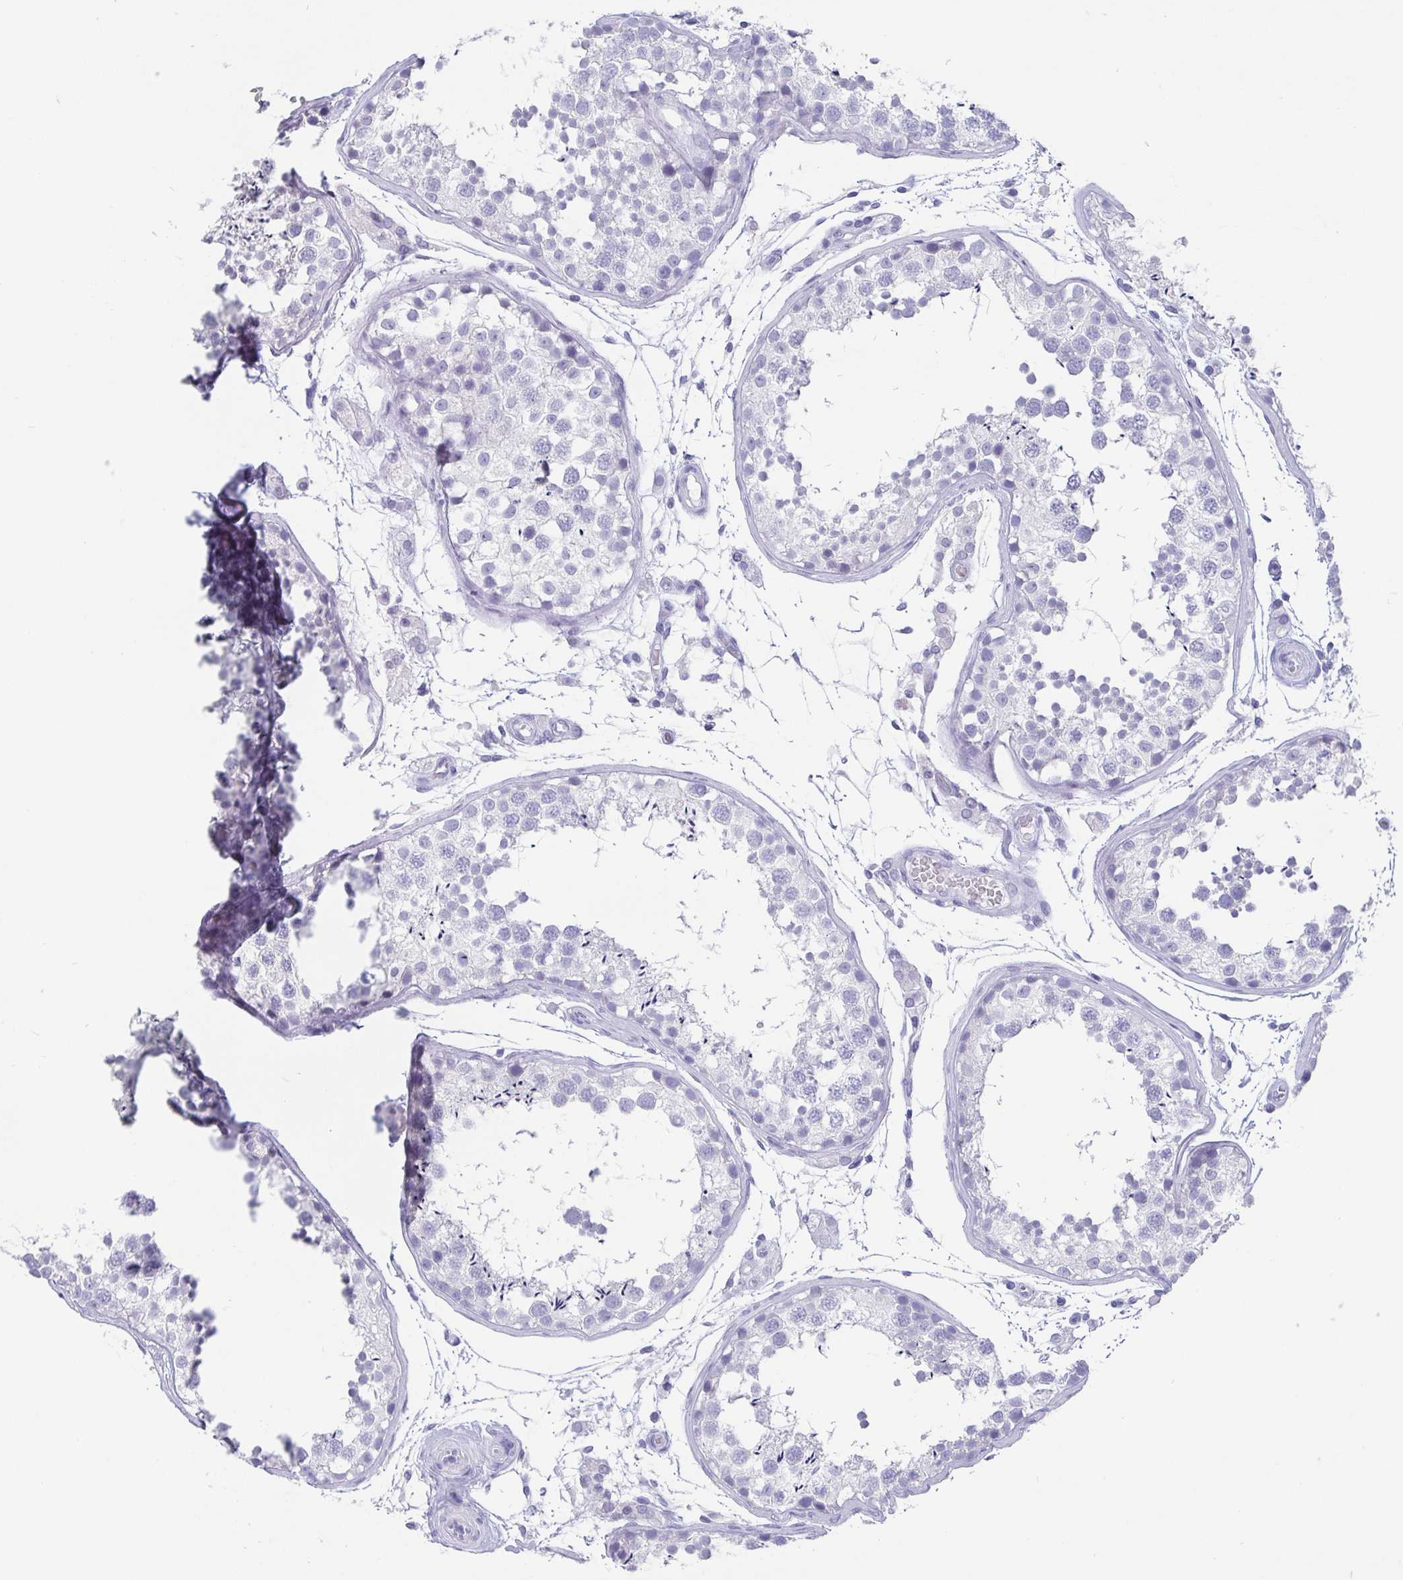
{"staining": {"intensity": "negative", "quantity": "none", "location": "none"}, "tissue": "testis", "cell_type": "Cells in seminiferous ducts", "image_type": "normal", "snomed": [{"axis": "morphology", "description": "Normal tissue, NOS"}, {"axis": "topography", "description": "Testis"}], "caption": "IHC of benign human testis exhibits no staining in cells in seminiferous ducts.", "gene": "SCGN", "patient": {"sex": "male", "age": 29}}